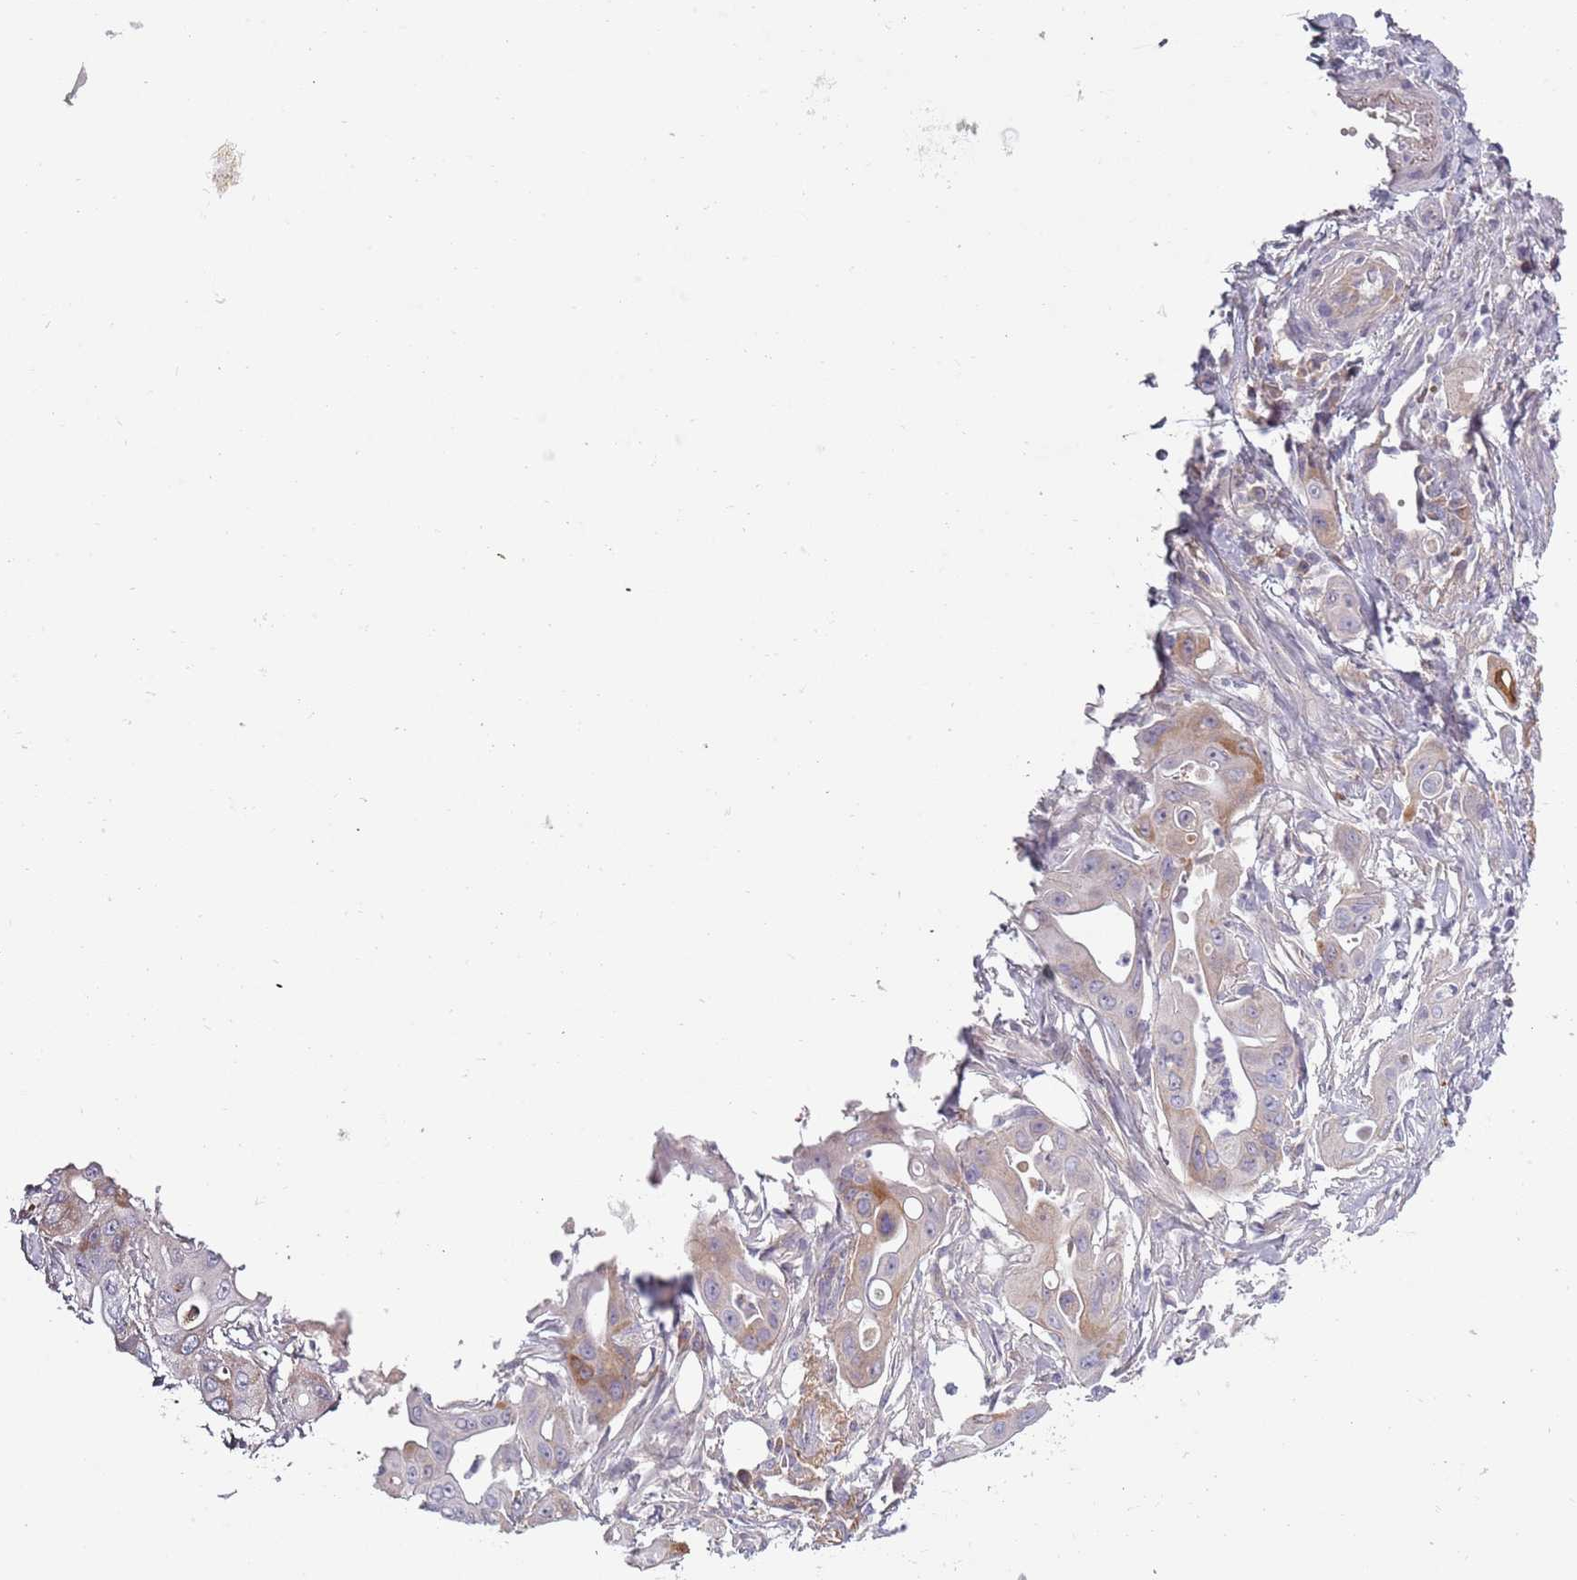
{"staining": {"intensity": "moderate", "quantity": "<25%", "location": "cytoplasmic/membranous"}, "tissue": "ovarian cancer", "cell_type": "Tumor cells", "image_type": "cancer", "snomed": [{"axis": "morphology", "description": "Cystadenocarcinoma, mucinous, NOS"}, {"axis": "topography", "description": "Ovary"}], "caption": "Ovarian mucinous cystadenocarcinoma stained with a brown dye displays moderate cytoplasmic/membranous positive staining in approximately <25% of tumor cells.", "gene": "TNFRSF6B", "patient": {"sex": "female", "age": 70}}